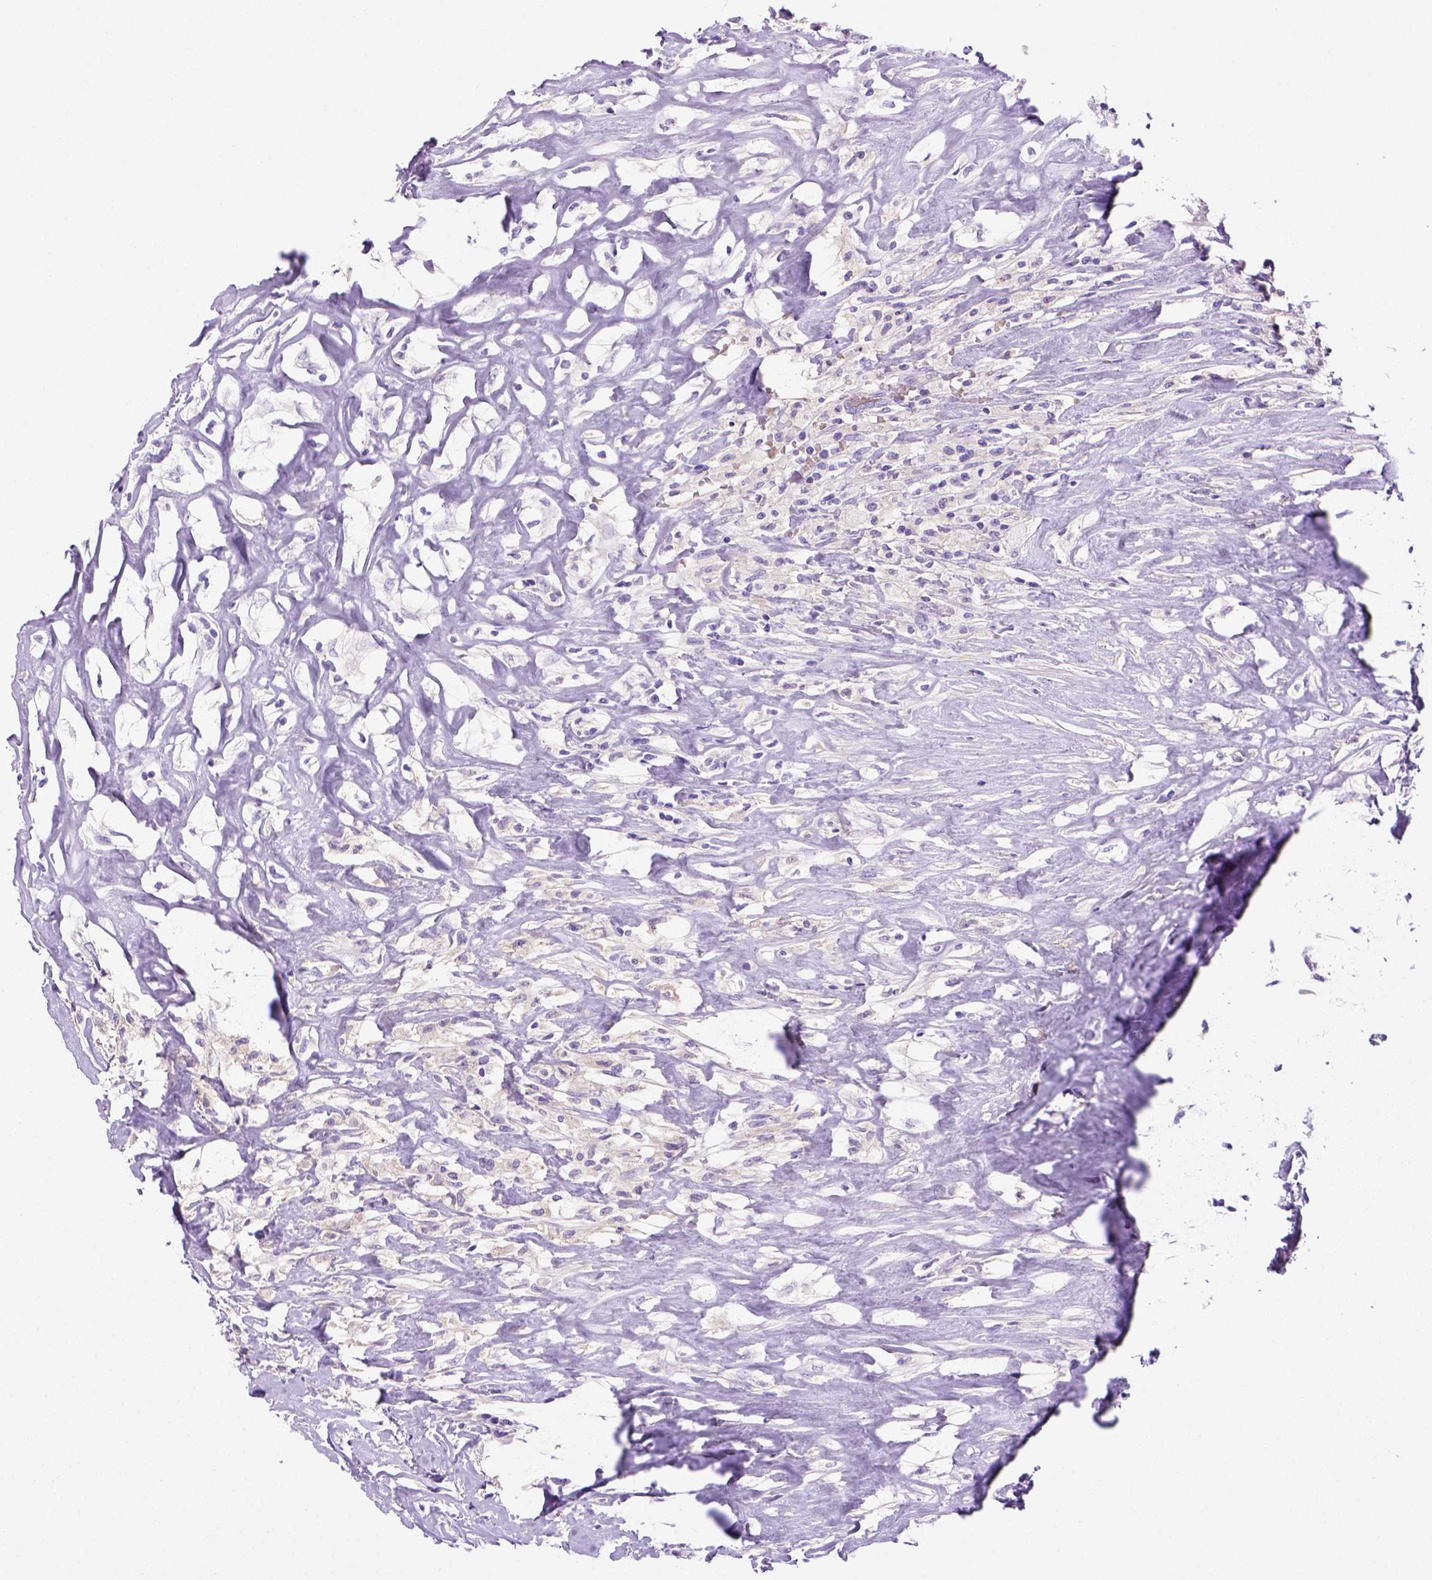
{"staining": {"intensity": "negative", "quantity": "none", "location": "none"}, "tissue": "testis cancer", "cell_type": "Tumor cells", "image_type": "cancer", "snomed": [{"axis": "morphology", "description": "Necrosis, NOS"}, {"axis": "morphology", "description": "Carcinoma, Embryonal, NOS"}, {"axis": "topography", "description": "Testis"}], "caption": "Immunohistochemistry (IHC) histopathology image of neoplastic tissue: human testis cancer stained with DAB (3,3'-diaminobenzidine) demonstrates no significant protein expression in tumor cells.", "gene": "BAAT", "patient": {"sex": "male", "age": 19}}